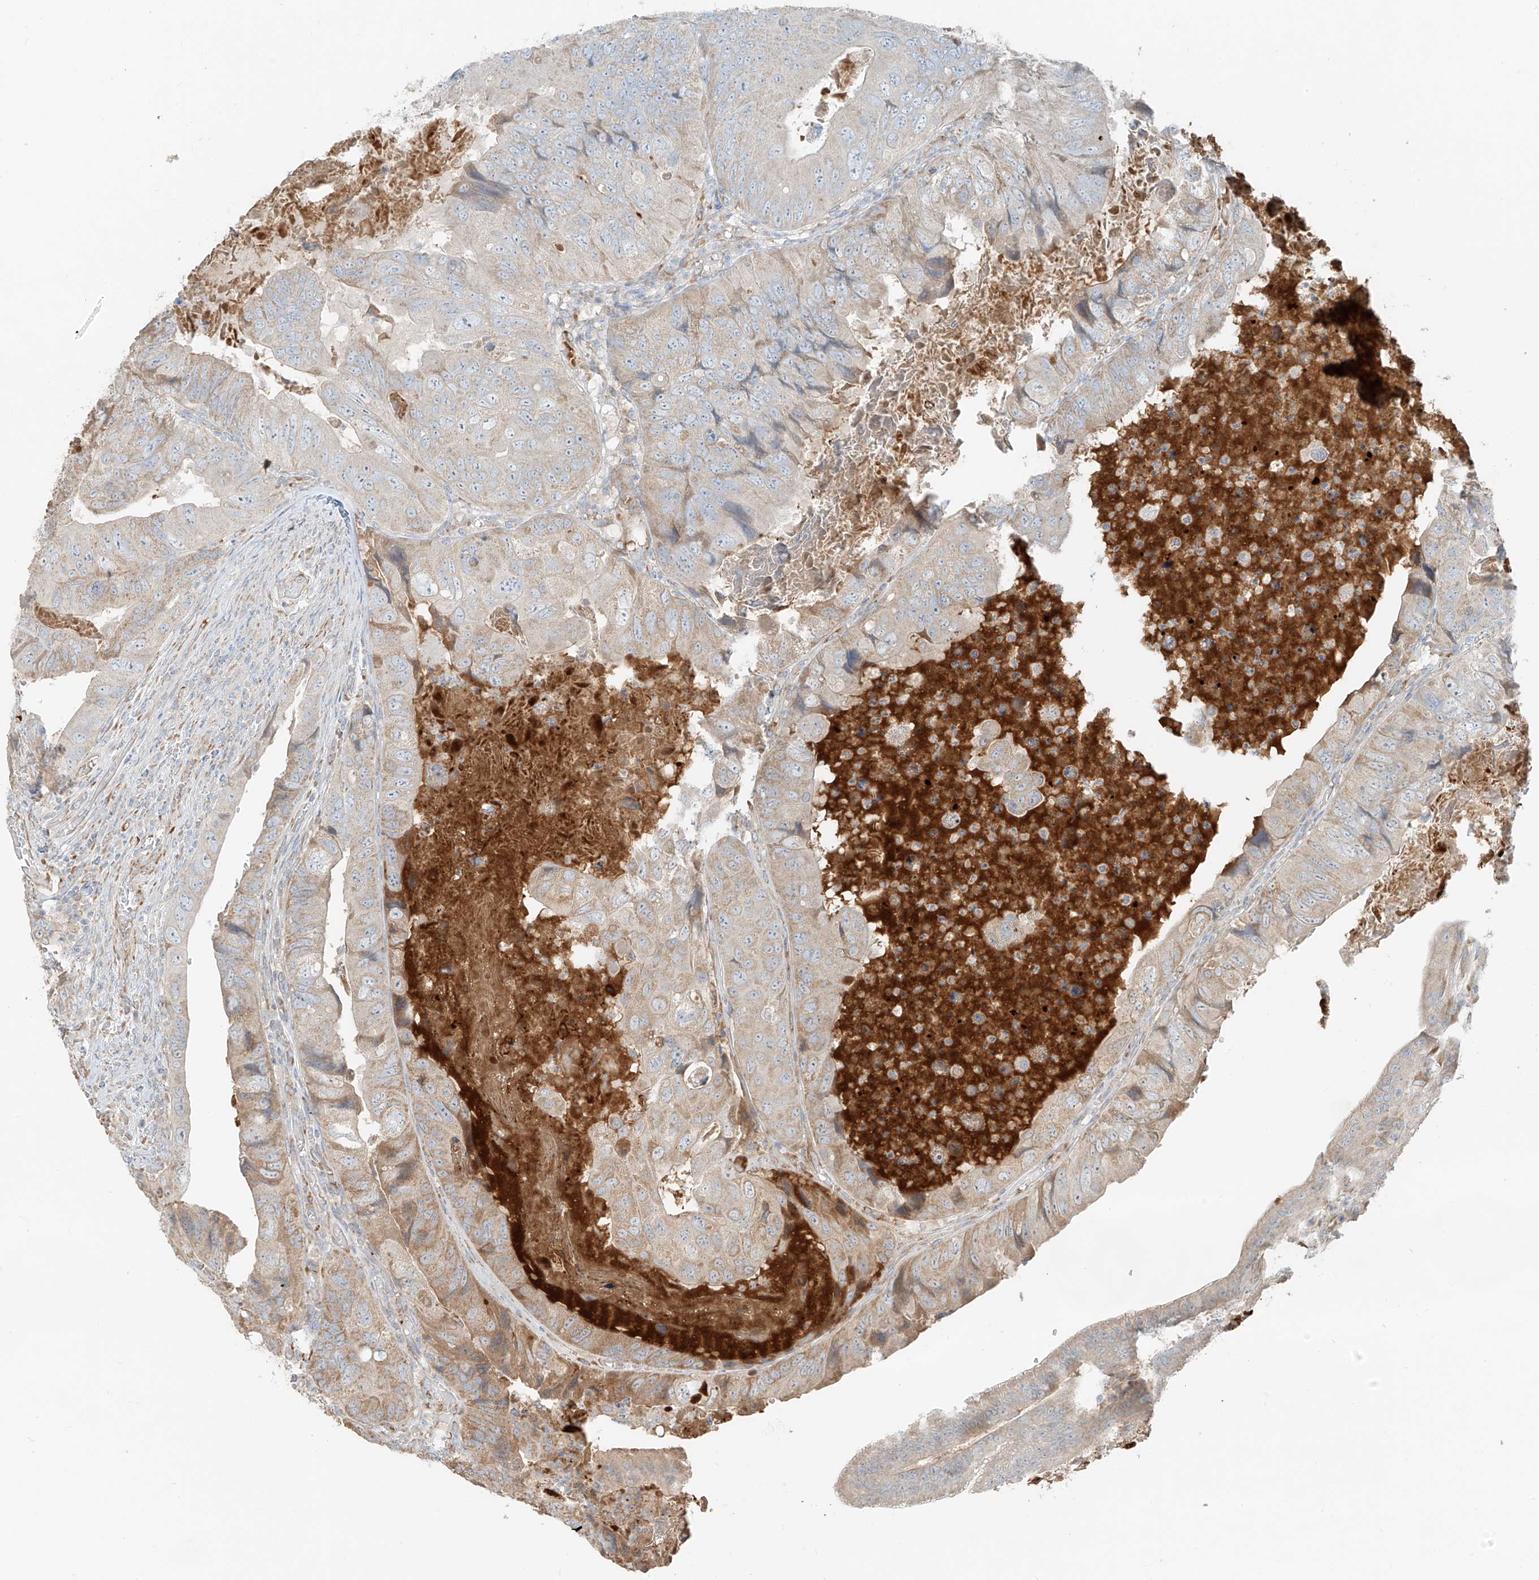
{"staining": {"intensity": "moderate", "quantity": "<25%", "location": "cytoplasmic/membranous"}, "tissue": "colorectal cancer", "cell_type": "Tumor cells", "image_type": "cancer", "snomed": [{"axis": "morphology", "description": "Adenocarcinoma, NOS"}, {"axis": "topography", "description": "Rectum"}], "caption": "DAB (3,3'-diaminobenzidine) immunohistochemical staining of human colorectal cancer demonstrates moderate cytoplasmic/membranous protein expression in approximately <25% of tumor cells.", "gene": "FSTL1", "patient": {"sex": "male", "age": 63}}